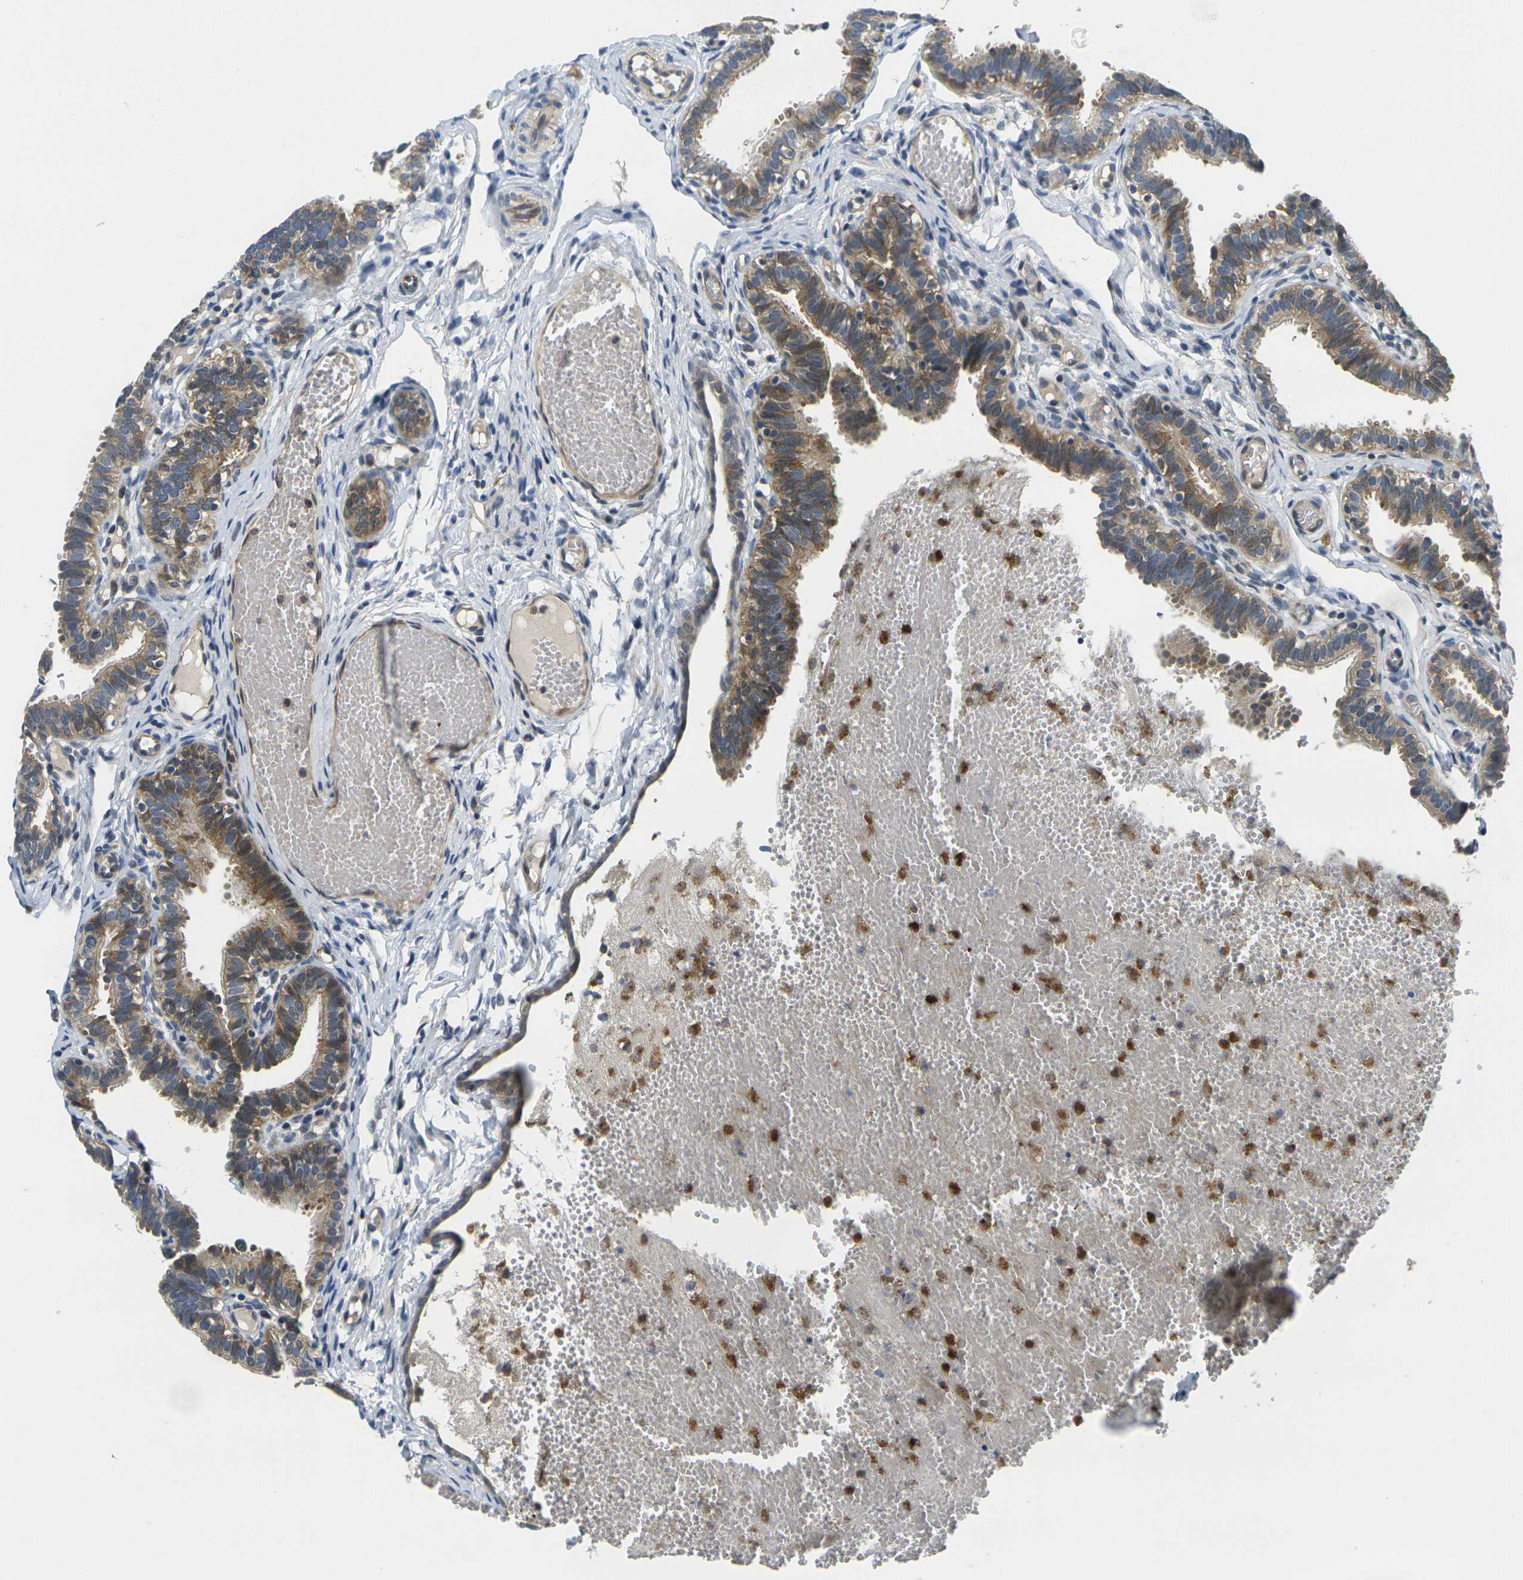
{"staining": {"intensity": "moderate", "quantity": ">75%", "location": "cytoplasmic/membranous"}, "tissue": "fallopian tube", "cell_type": "Glandular cells", "image_type": "normal", "snomed": [{"axis": "morphology", "description": "Normal tissue, NOS"}, {"axis": "topography", "description": "Fallopian tube"}, {"axis": "topography", "description": "Placenta"}], "caption": "Fallopian tube was stained to show a protein in brown. There is medium levels of moderate cytoplasmic/membranous expression in approximately >75% of glandular cells. (Stains: DAB (3,3'-diaminobenzidine) in brown, nuclei in blue, Microscopy: brightfield microscopy at high magnification).", "gene": "MINAR2", "patient": {"sex": "female", "age": 34}}